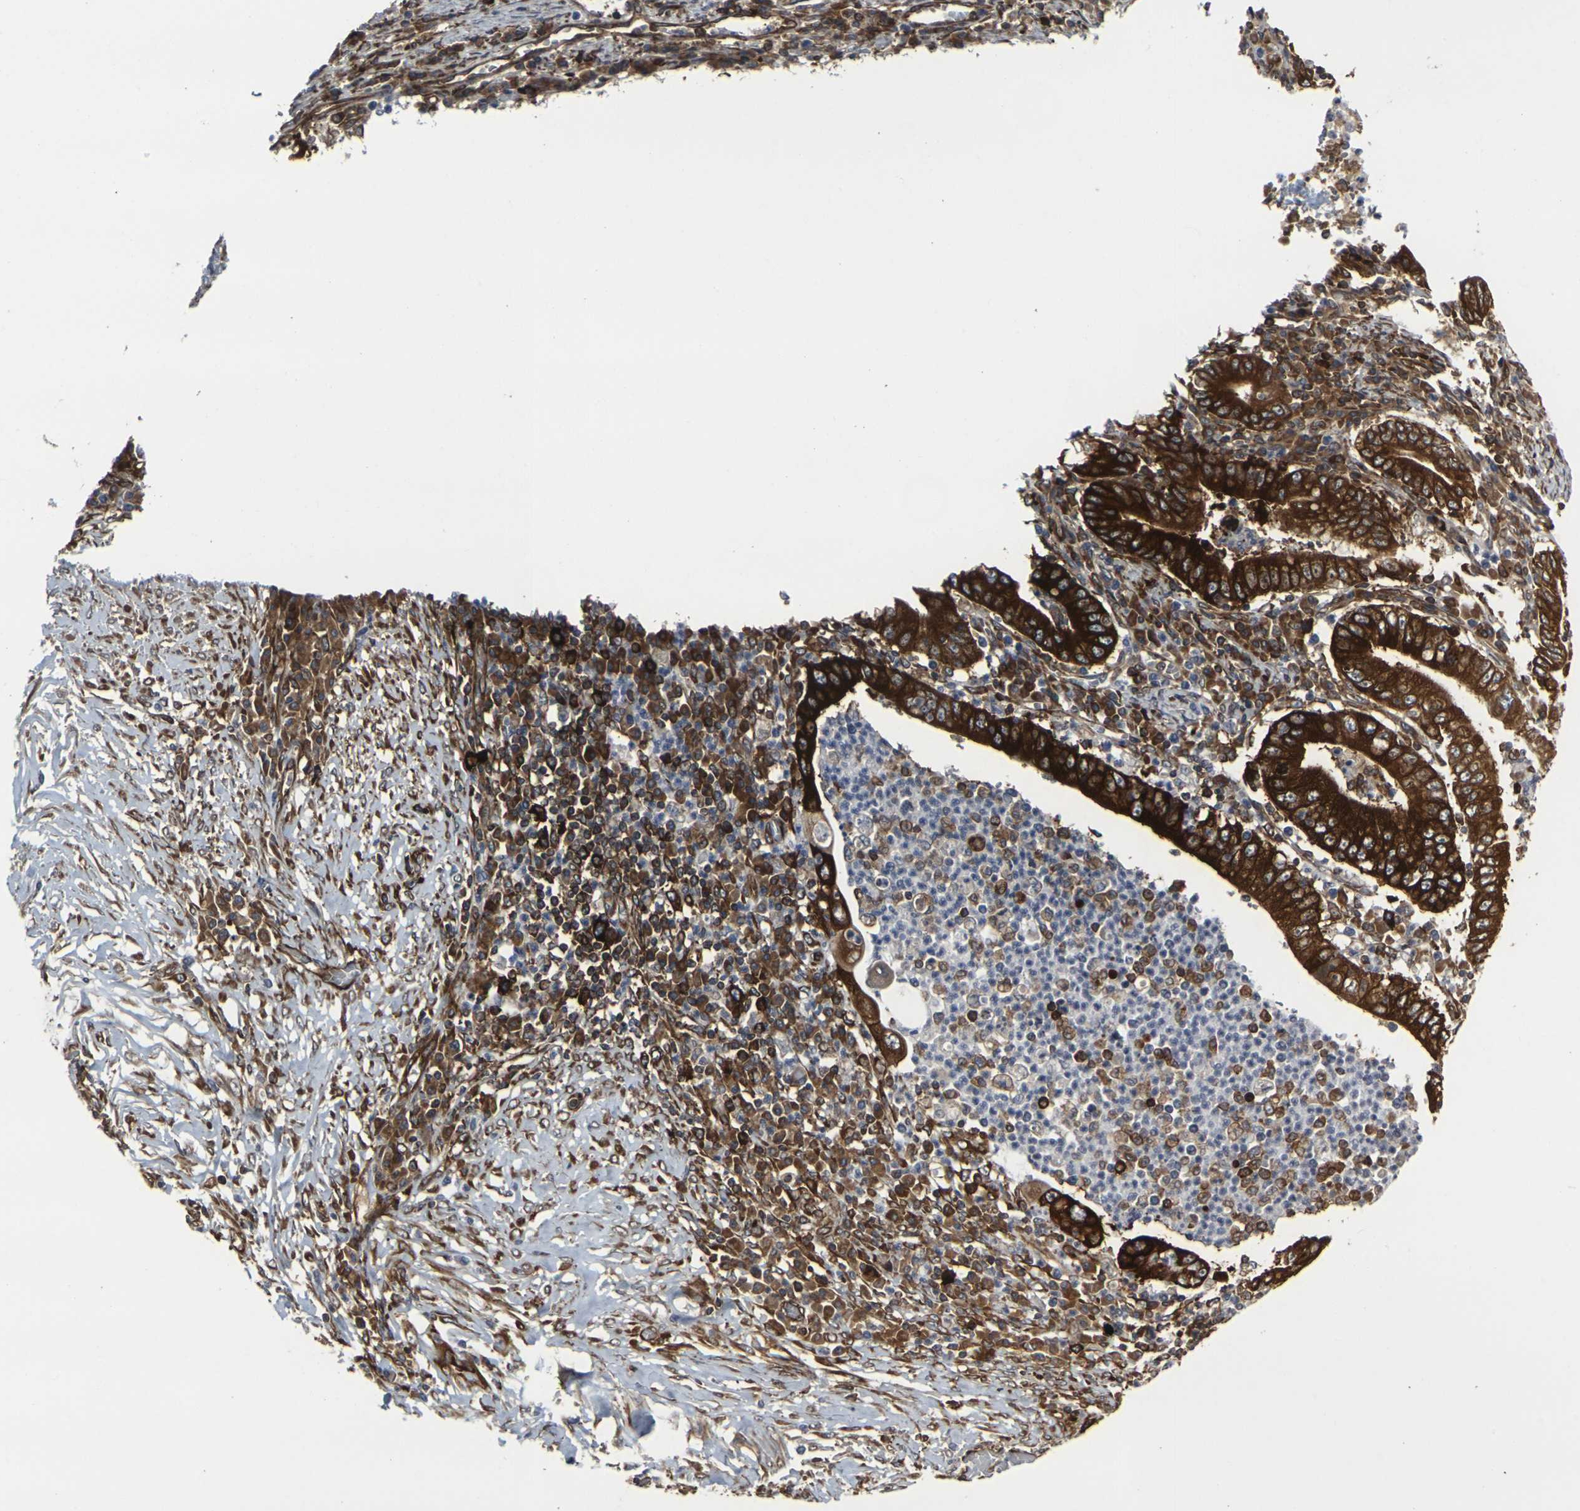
{"staining": {"intensity": "strong", "quantity": ">75%", "location": "cytoplasmic/membranous"}, "tissue": "stomach cancer", "cell_type": "Tumor cells", "image_type": "cancer", "snomed": [{"axis": "morphology", "description": "Normal tissue, NOS"}, {"axis": "morphology", "description": "Adenocarcinoma, NOS"}, {"axis": "topography", "description": "Esophagus"}, {"axis": "topography", "description": "Stomach, upper"}, {"axis": "topography", "description": "Peripheral nerve tissue"}], "caption": "Stomach adenocarcinoma was stained to show a protein in brown. There is high levels of strong cytoplasmic/membranous positivity in about >75% of tumor cells.", "gene": "MARCHF2", "patient": {"sex": "male", "age": 62}}